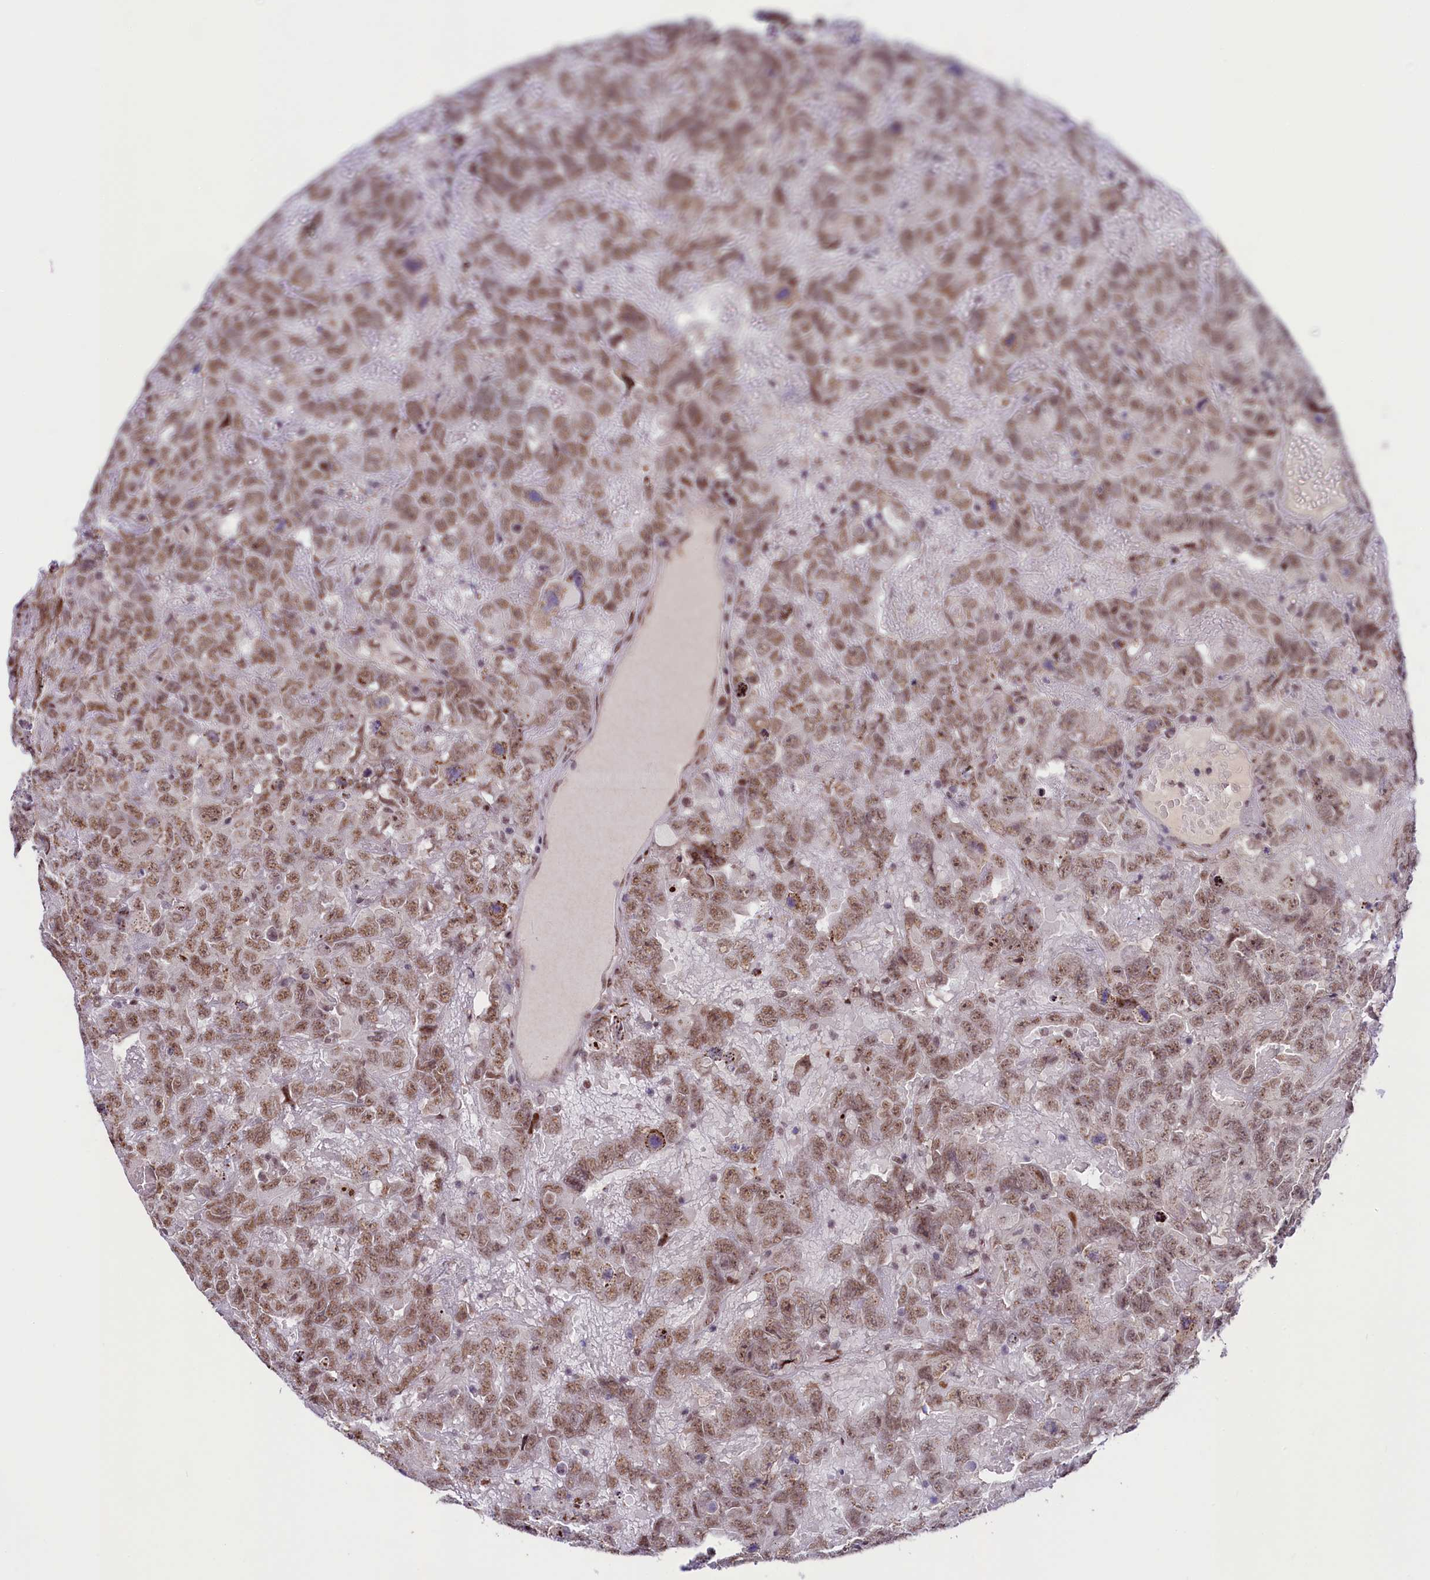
{"staining": {"intensity": "moderate", "quantity": ">75%", "location": "nuclear"}, "tissue": "testis cancer", "cell_type": "Tumor cells", "image_type": "cancer", "snomed": [{"axis": "morphology", "description": "Carcinoma, Embryonal, NOS"}, {"axis": "topography", "description": "Testis"}], "caption": "An immunohistochemistry histopathology image of neoplastic tissue is shown. Protein staining in brown labels moderate nuclear positivity in testis embryonal carcinoma within tumor cells.", "gene": "ANKS3", "patient": {"sex": "male", "age": 45}}